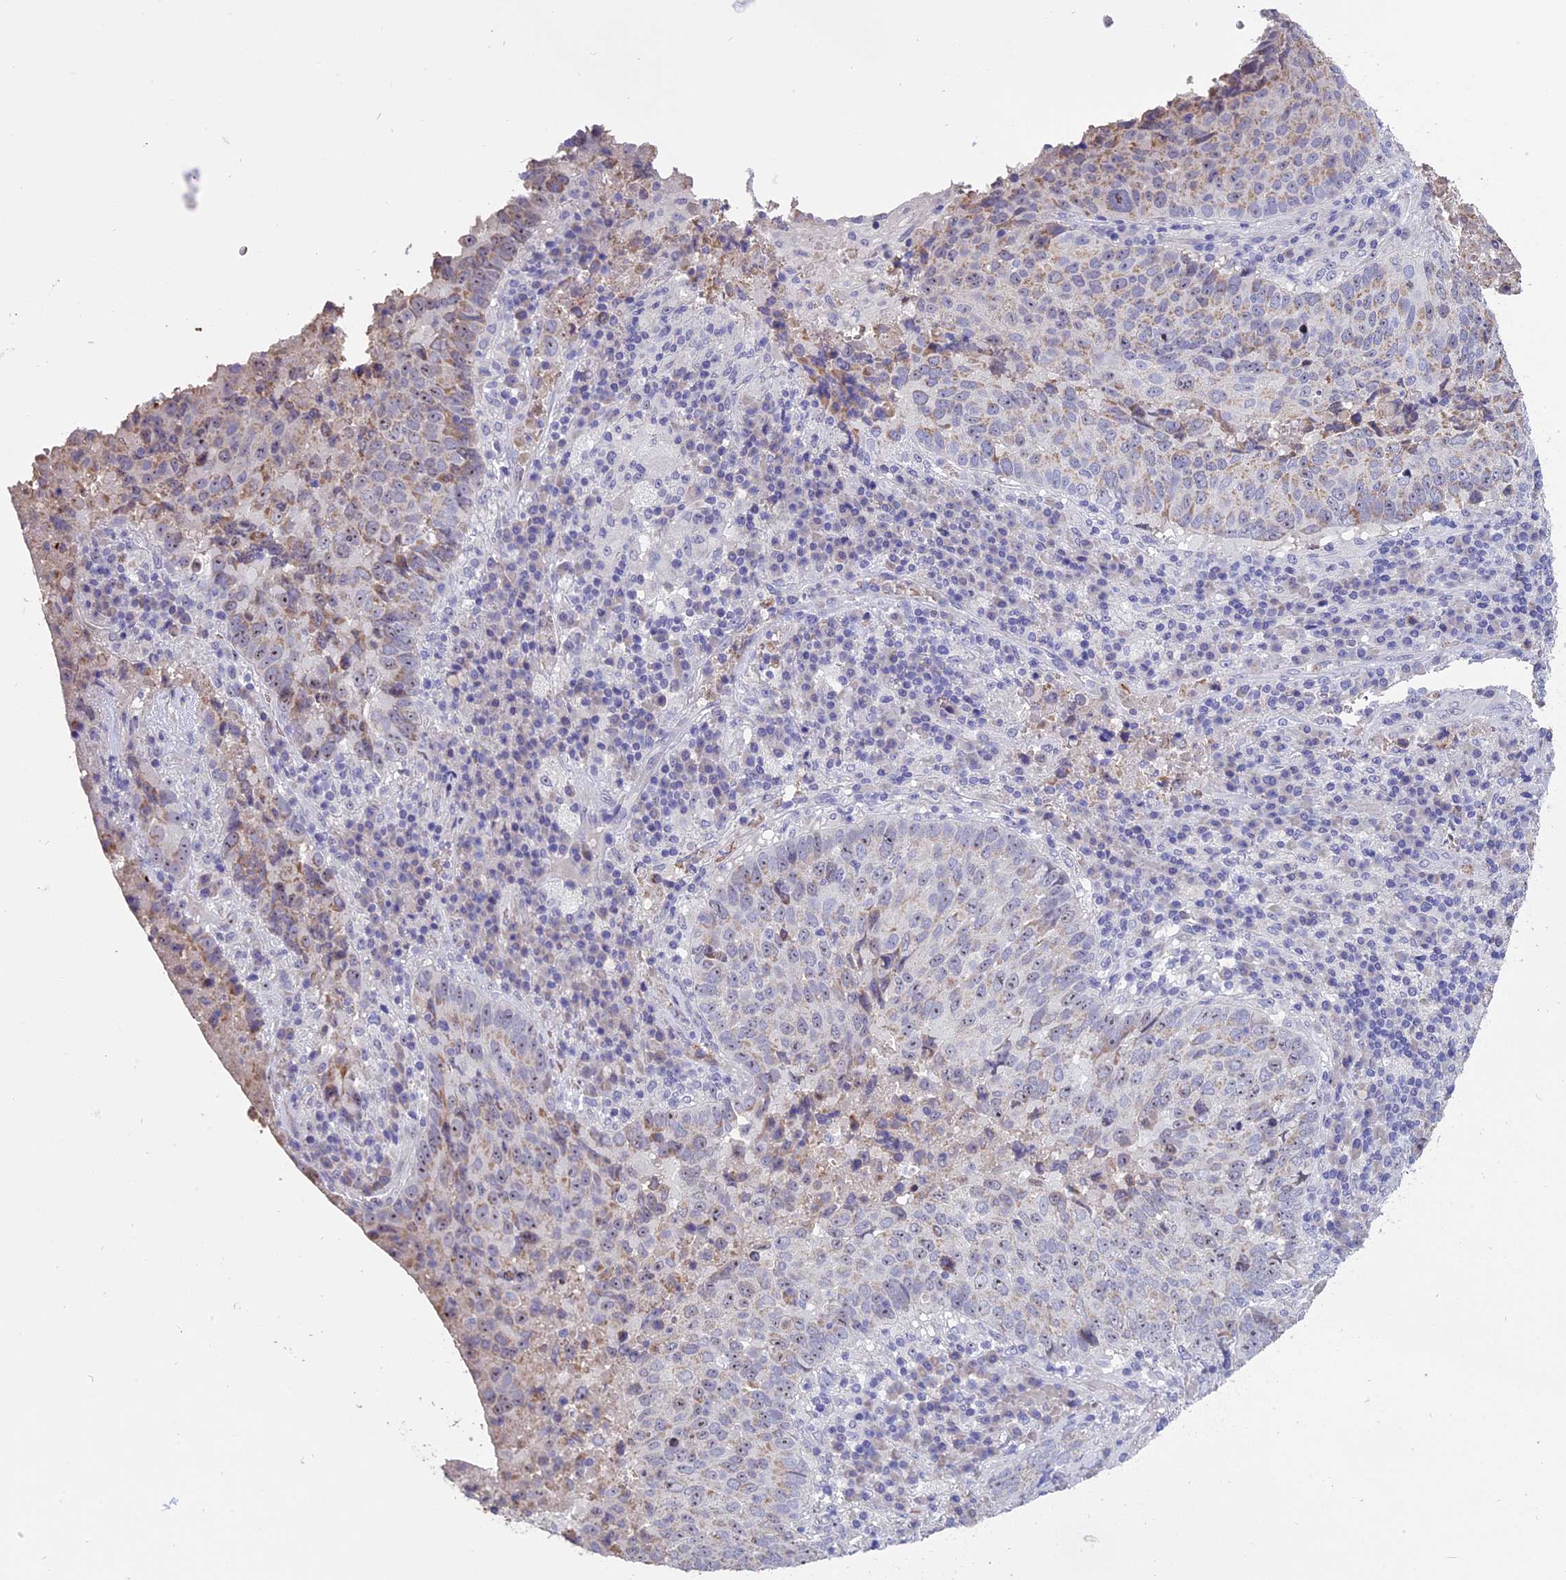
{"staining": {"intensity": "weak", "quantity": "25%-75%", "location": "cytoplasmic/membranous"}, "tissue": "lung cancer", "cell_type": "Tumor cells", "image_type": "cancer", "snomed": [{"axis": "morphology", "description": "Squamous cell carcinoma, NOS"}, {"axis": "topography", "description": "Lung"}], "caption": "Human lung cancer (squamous cell carcinoma) stained for a protein (brown) displays weak cytoplasmic/membranous positive expression in about 25%-75% of tumor cells.", "gene": "KNOP1", "patient": {"sex": "male", "age": 73}}